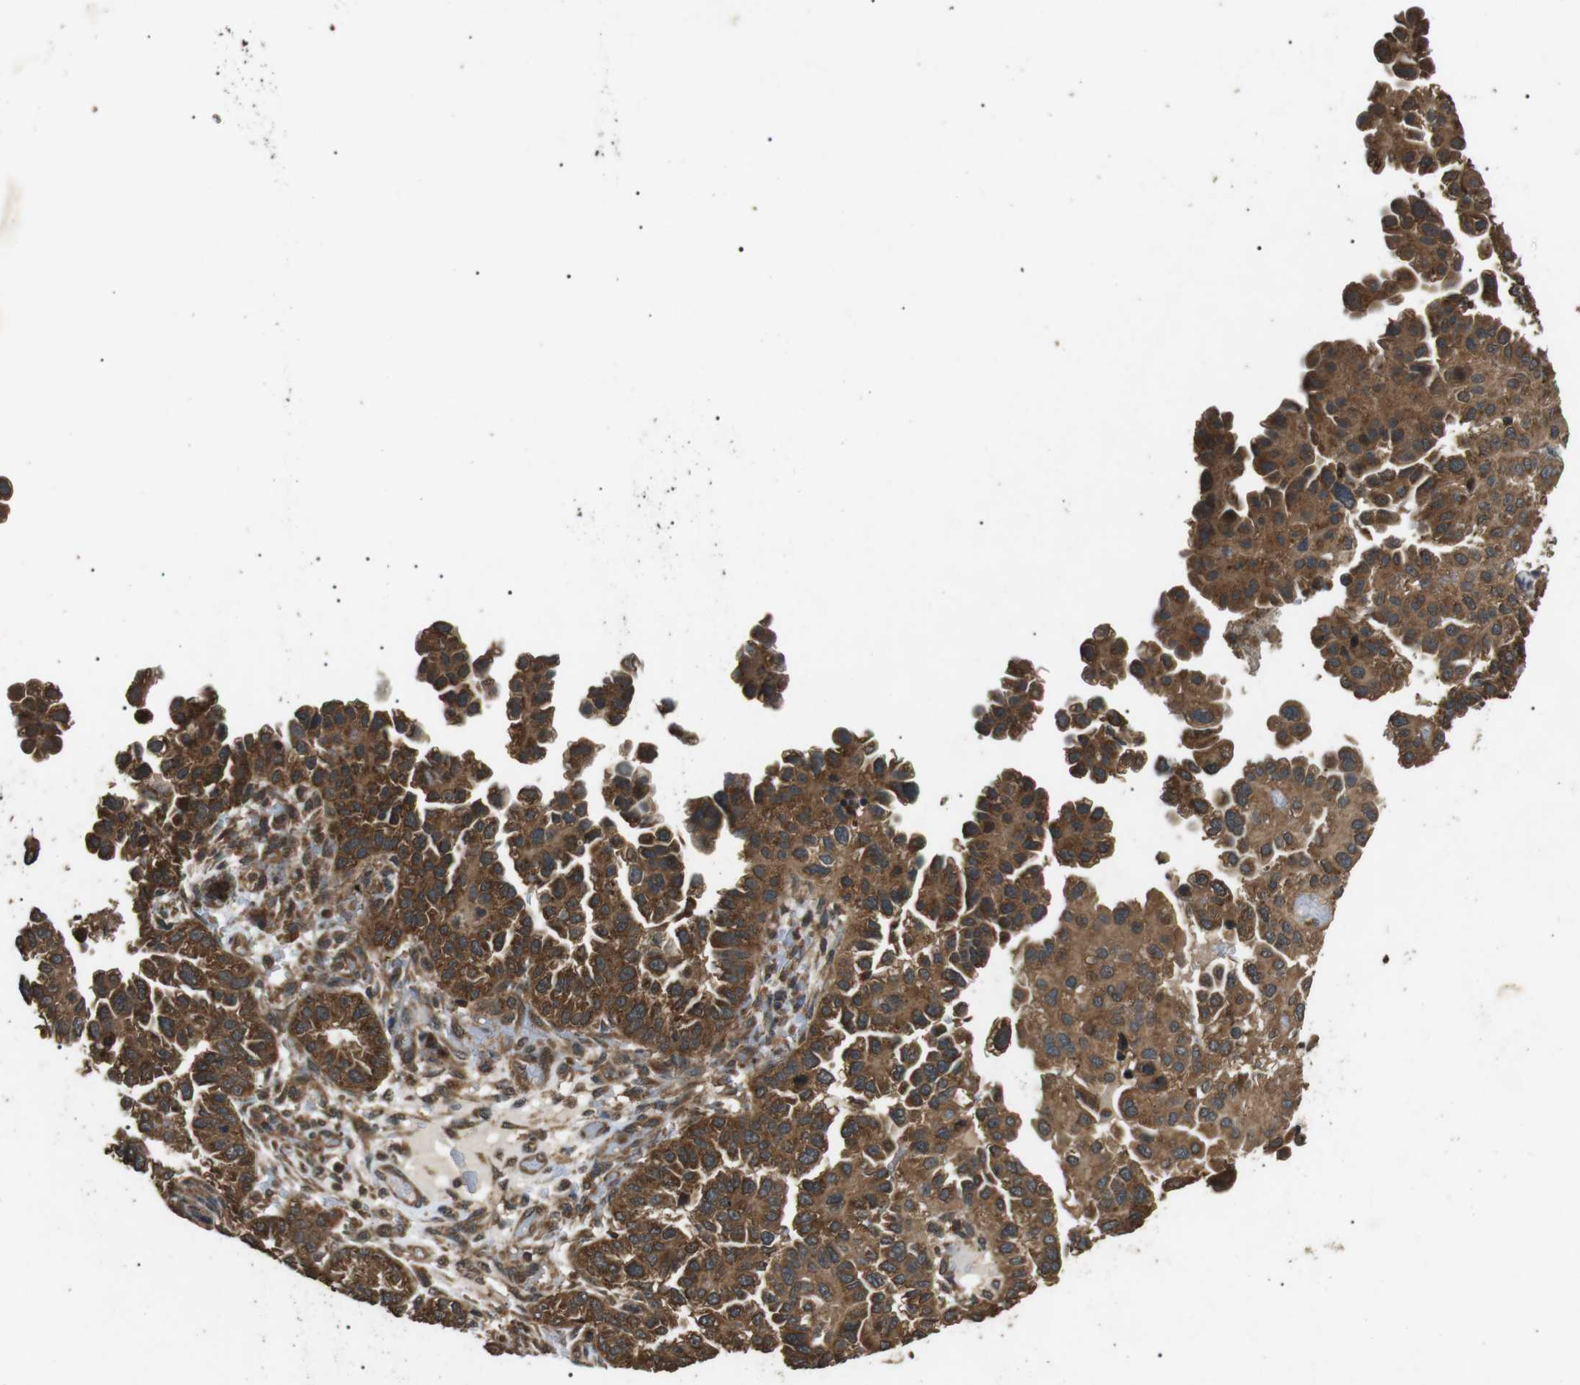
{"staining": {"intensity": "strong", "quantity": ">75%", "location": "cytoplasmic/membranous"}, "tissue": "endometrial cancer", "cell_type": "Tumor cells", "image_type": "cancer", "snomed": [{"axis": "morphology", "description": "Adenocarcinoma, NOS"}, {"axis": "topography", "description": "Endometrium"}], "caption": "Tumor cells show high levels of strong cytoplasmic/membranous staining in about >75% of cells in endometrial adenocarcinoma.", "gene": "TBC1D15", "patient": {"sex": "female", "age": 85}}